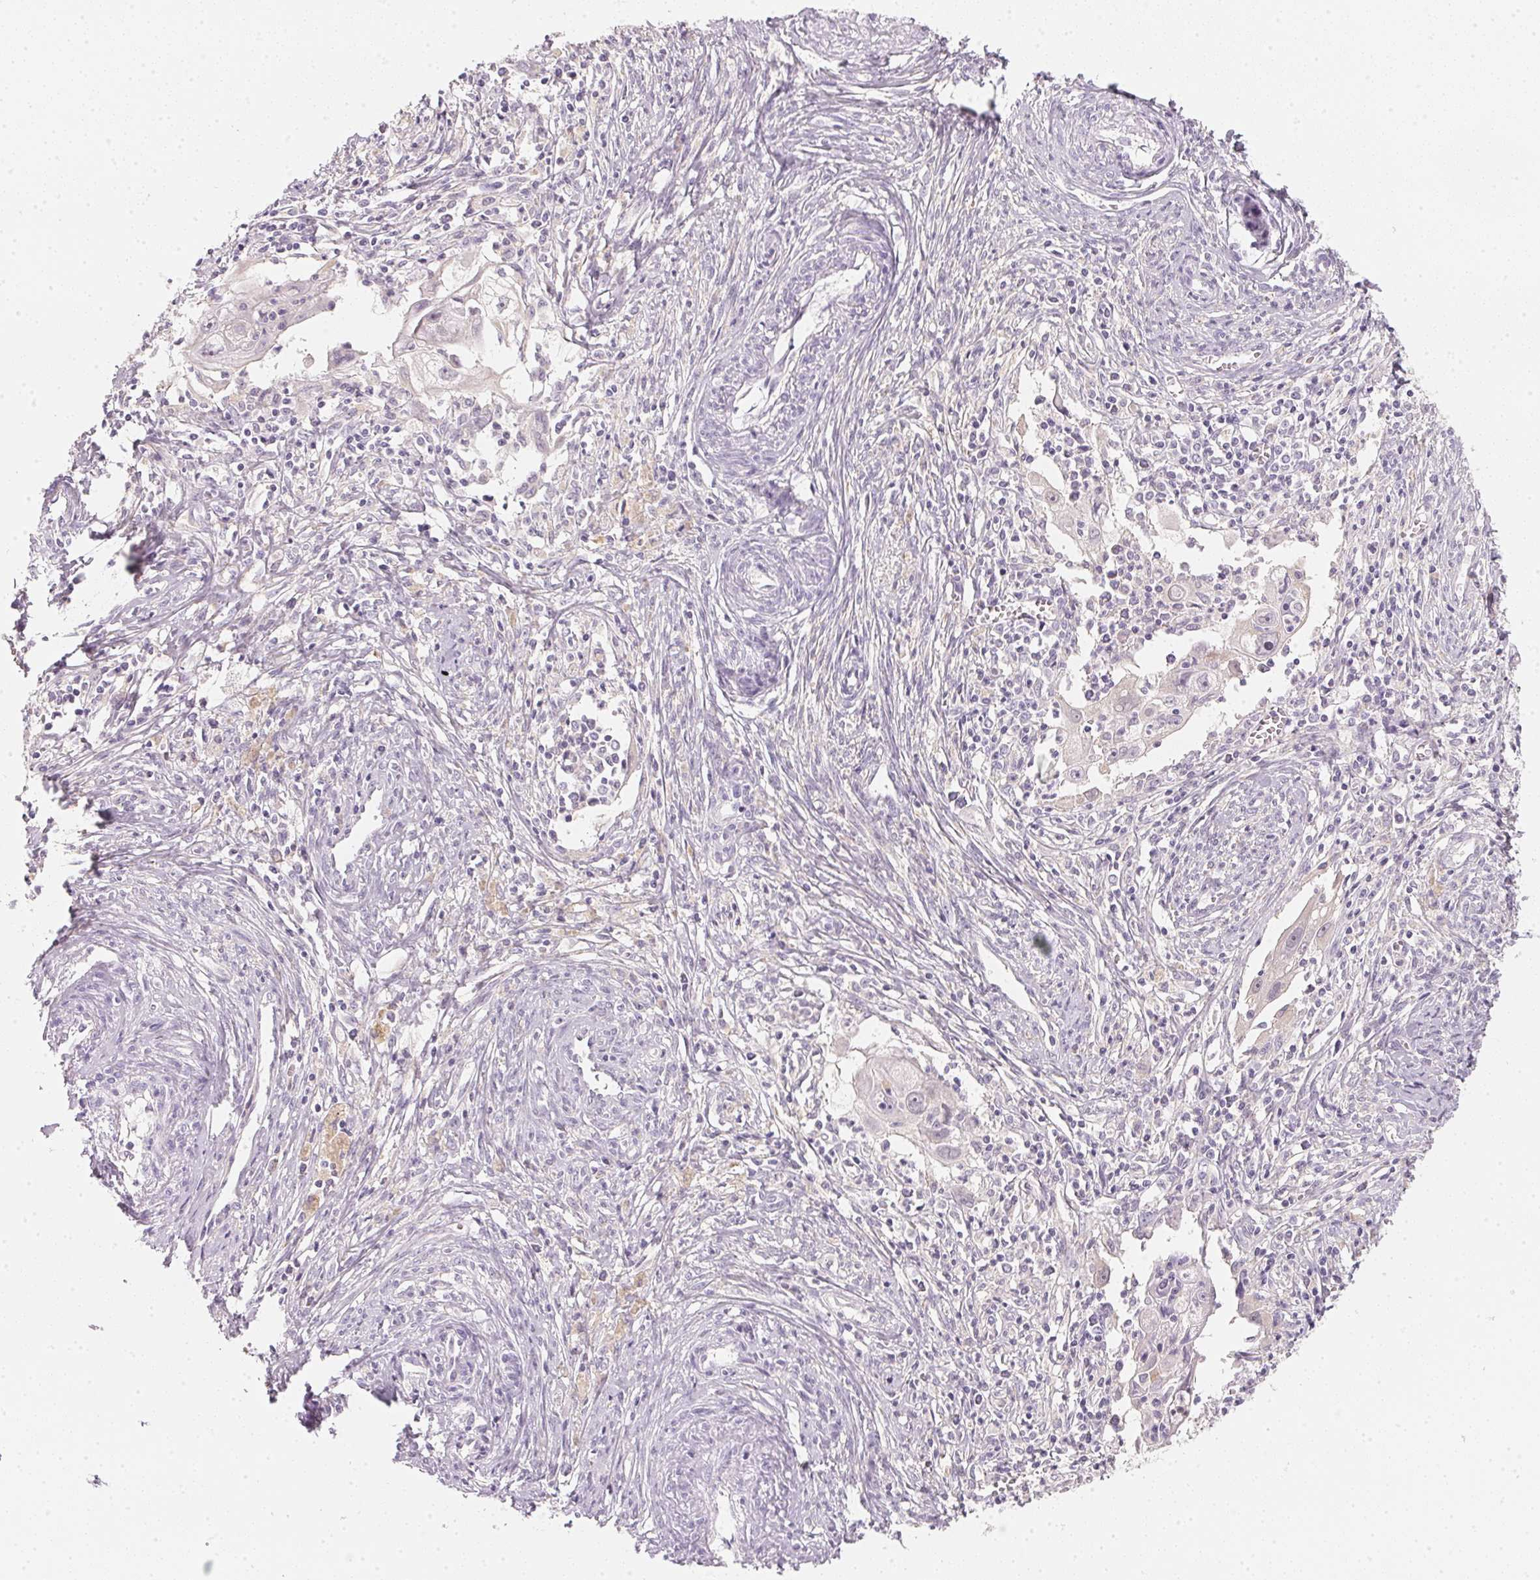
{"staining": {"intensity": "negative", "quantity": "none", "location": "none"}, "tissue": "cervical cancer", "cell_type": "Tumor cells", "image_type": "cancer", "snomed": [{"axis": "morphology", "description": "Squamous cell carcinoma, NOS"}, {"axis": "topography", "description": "Cervix"}], "caption": "Tumor cells are negative for brown protein staining in cervical cancer. The staining is performed using DAB (3,3'-diaminobenzidine) brown chromogen with nuclei counter-stained in using hematoxylin.", "gene": "CFAP276", "patient": {"sex": "female", "age": 30}}